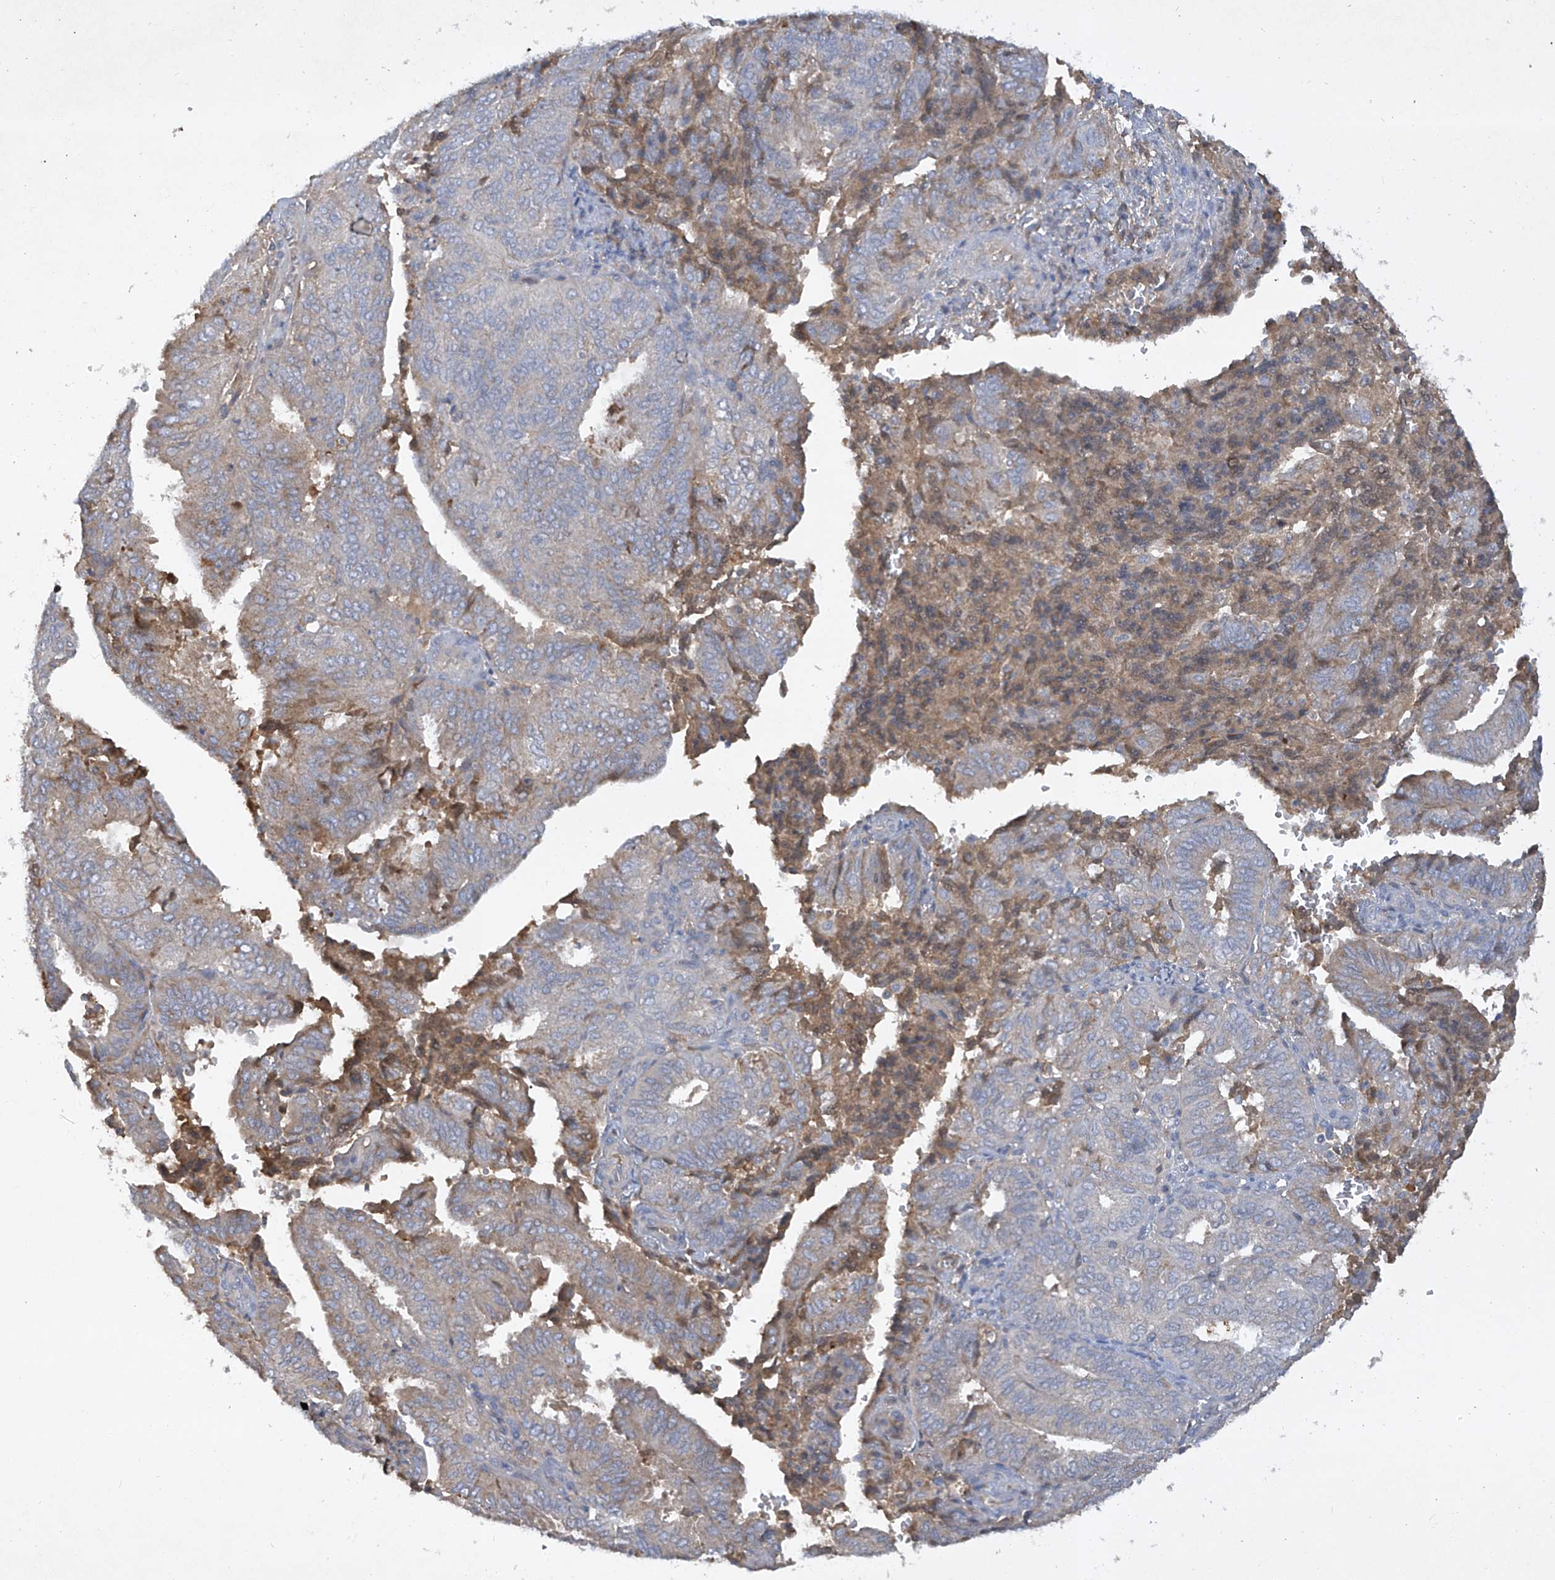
{"staining": {"intensity": "weak", "quantity": "<25%", "location": "cytoplasmic/membranous"}, "tissue": "endometrial cancer", "cell_type": "Tumor cells", "image_type": "cancer", "snomed": [{"axis": "morphology", "description": "Adenocarcinoma, NOS"}, {"axis": "topography", "description": "Uterus"}], "caption": "There is no significant positivity in tumor cells of endometrial cancer (adenocarcinoma).", "gene": "HAS3", "patient": {"sex": "female", "age": 60}}